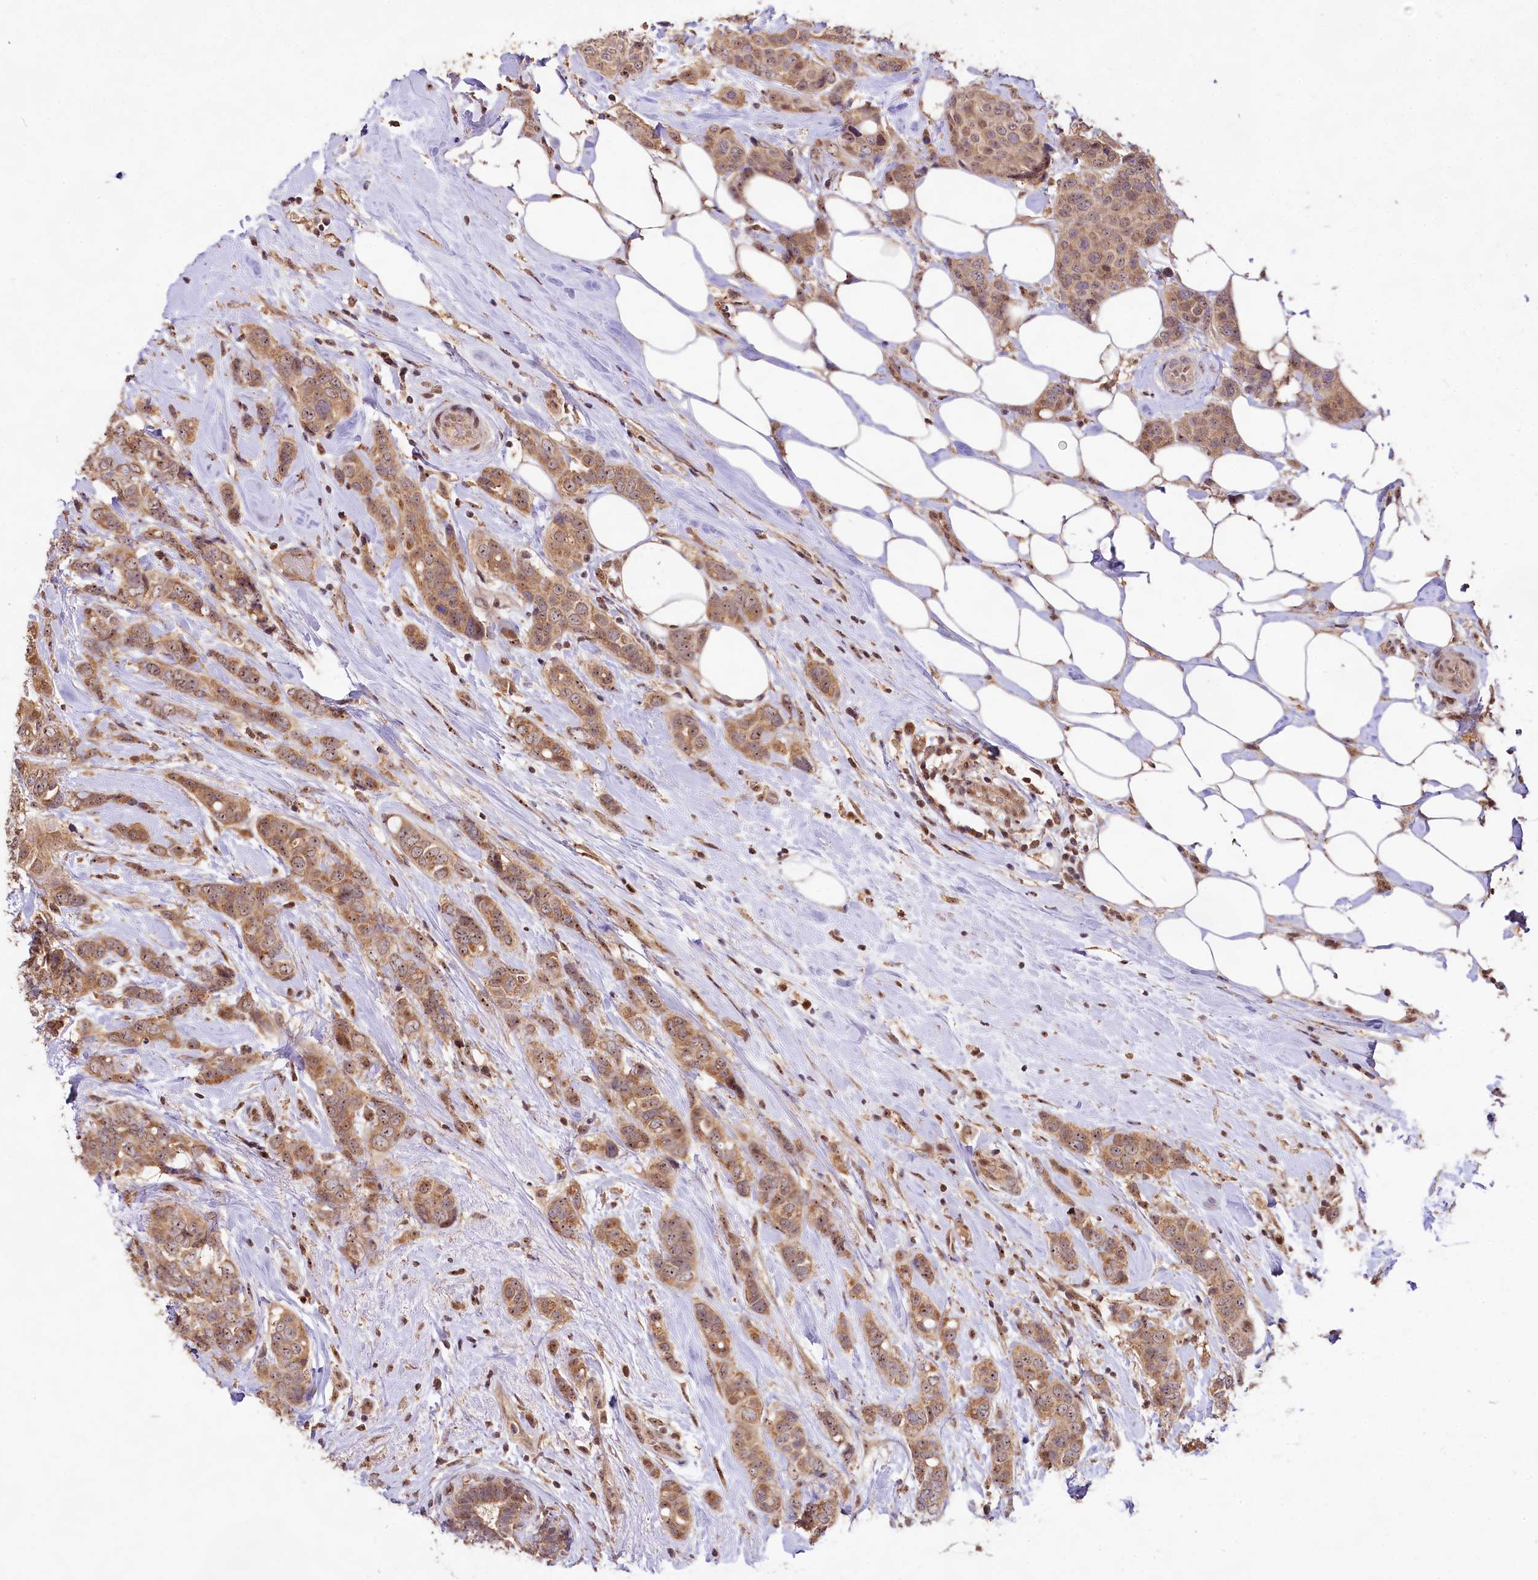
{"staining": {"intensity": "moderate", "quantity": ">75%", "location": "cytoplasmic/membranous,nuclear"}, "tissue": "breast cancer", "cell_type": "Tumor cells", "image_type": "cancer", "snomed": [{"axis": "morphology", "description": "Lobular carcinoma"}, {"axis": "topography", "description": "Breast"}], "caption": "Lobular carcinoma (breast) stained with IHC shows moderate cytoplasmic/membranous and nuclear positivity in approximately >75% of tumor cells.", "gene": "RRP8", "patient": {"sex": "female", "age": 51}}